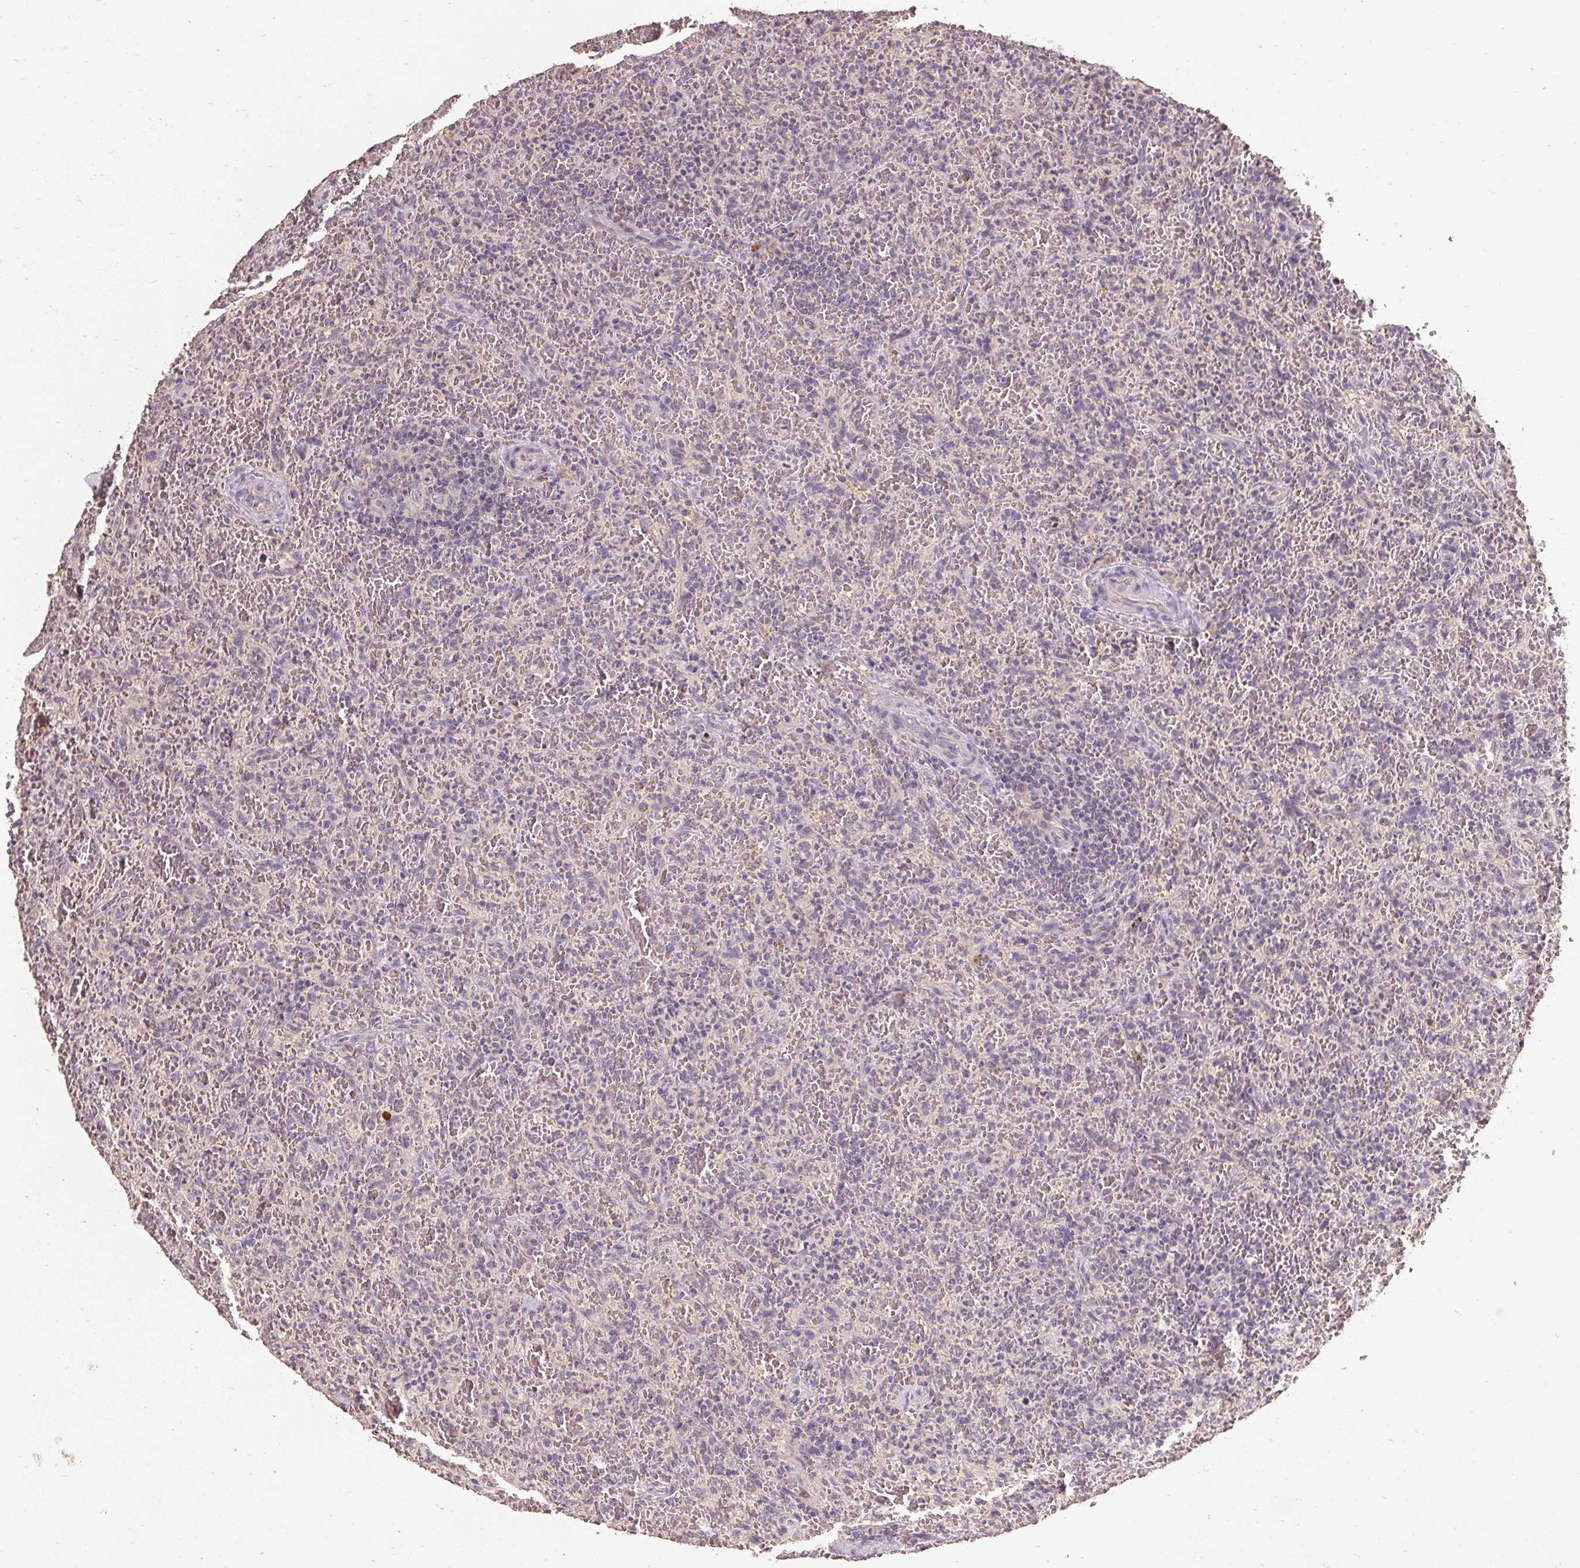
{"staining": {"intensity": "negative", "quantity": "none", "location": "none"}, "tissue": "lymphoma", "cell_type": "Tumor cells", "image_type": "cancer", "snomed": [{"axis": "morphology", "description": "Malignant lymphoma, non-Hodgkin's type, Low grade"}, {"axis": "topography", "description": "Spleen"}], "caption": "DAB (3,3'-diaminobenzidine) immunohistochemical staining of lymphoma demonstrates no significant positivity in tumor cells.", "gene": "CFAP65", "patient": {"sex": "female", "age": 64}}